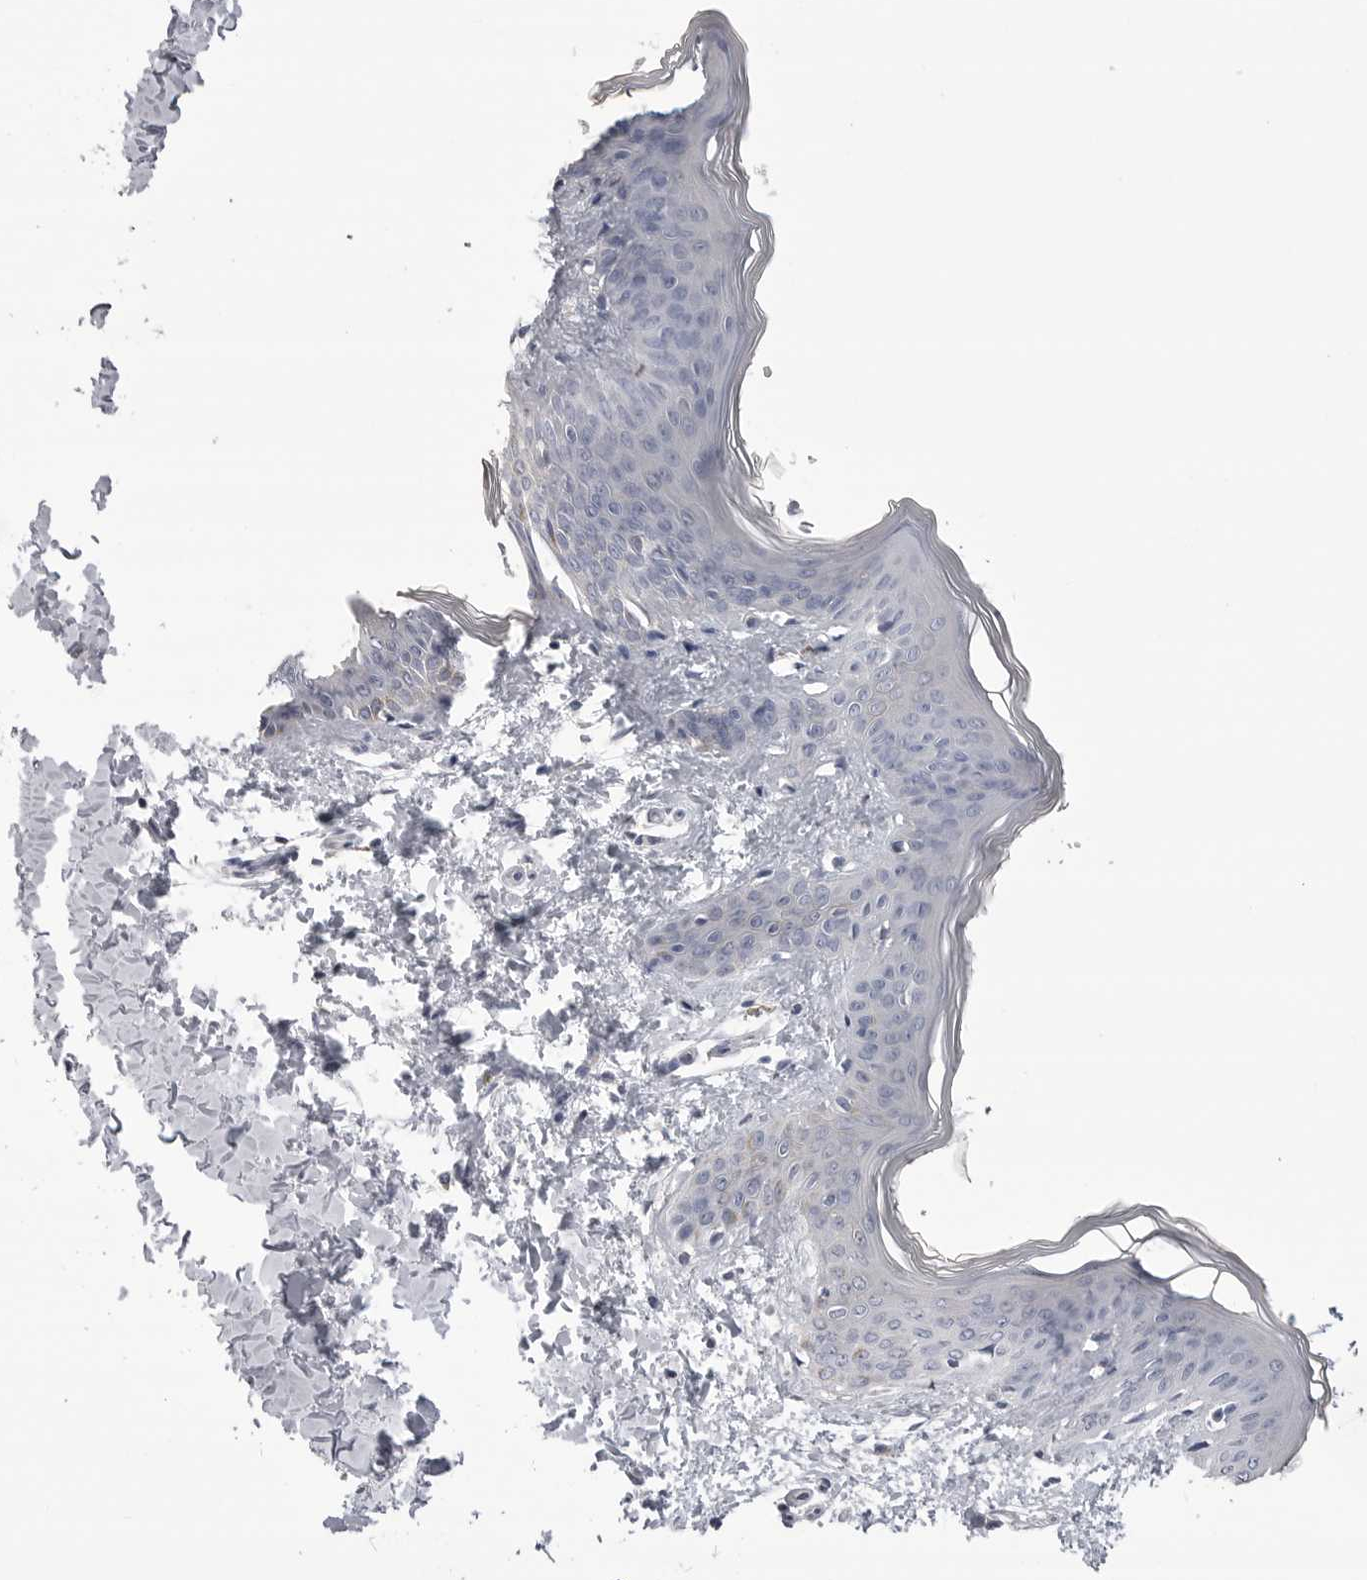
{"staining": {"intensity": "negative", "quantity": "none", "location": "none"}, "tissue": "skin", "cell_type": "Fibroblasts", "image_type": "normal", "snomed": [{"axis": "morphology", "description": "Normal tissue, NOS"}, {"axis": "topography", "description": "Skin"}], "caption": "Micrograph shows no protein positivity in fibroblasts of unremarkable skin. (Brightfield microscopy of DAB (3,3'-diaminobenzidine) IHC at high magnification).", "gene": "DLGAP3", "patient": {"sex": "female", "age": 17}}